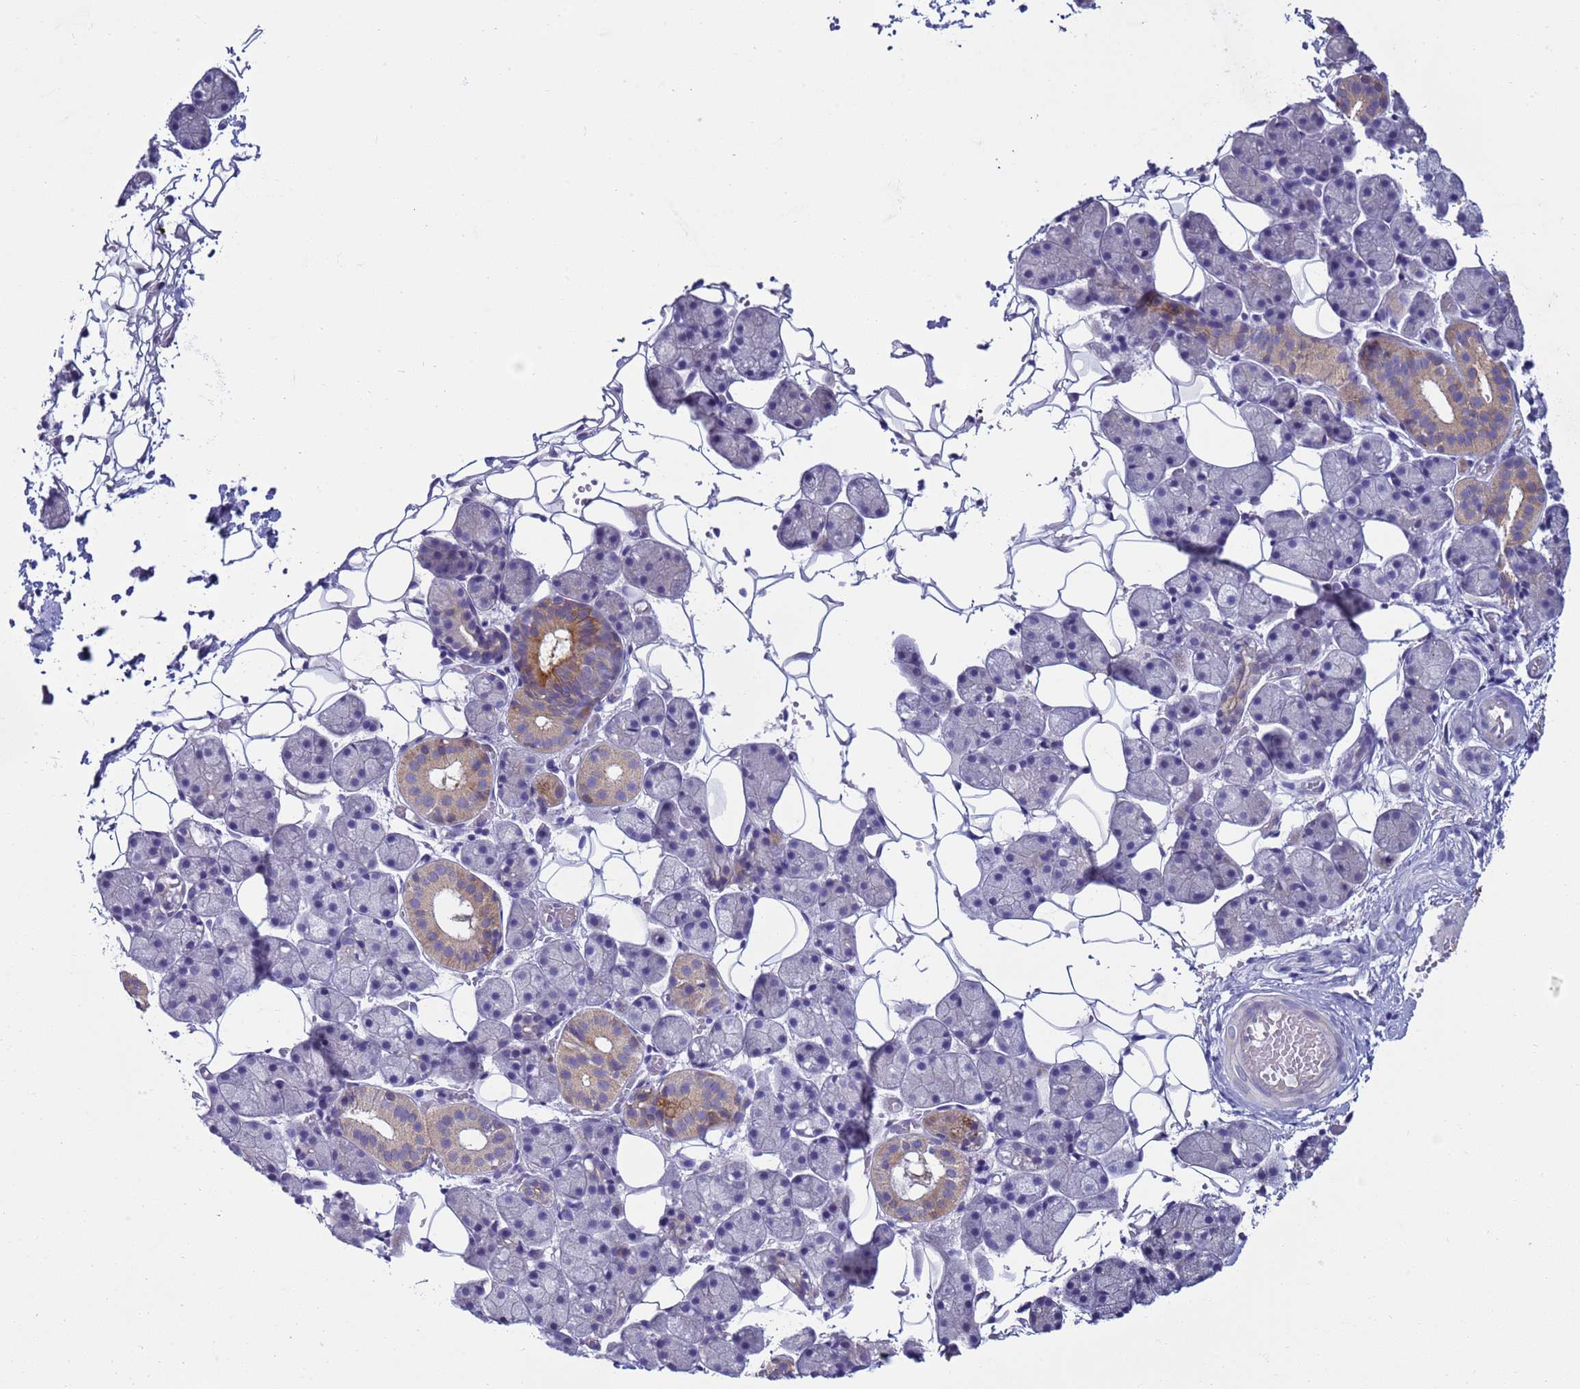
{"staining": {"intensity": "moderate", "quantity": "<25%", "location": "cytoplasmic/membranous"}, "tissue": "salivary gland", "cell_type": "Glandular cells", "image_type": "normal", "snomed": [{"axis": "morphology", "description": "Normal tissue, NOS"}, {"axis": "topography", "description": "Salivary gland"}], "caption": "Immunohistochemistry (IHC) image of benign salivary gland: human salivary gland stained using immunohistochemistry exhibits low levels of moderate protein expression localized specifically in the cytoplasmic/membranous of glandular cells, appearing as a cytoplasmic/membranous brown color.", "gene": "TRIM51G", "patient": {"sex": "female", "age": 33}}